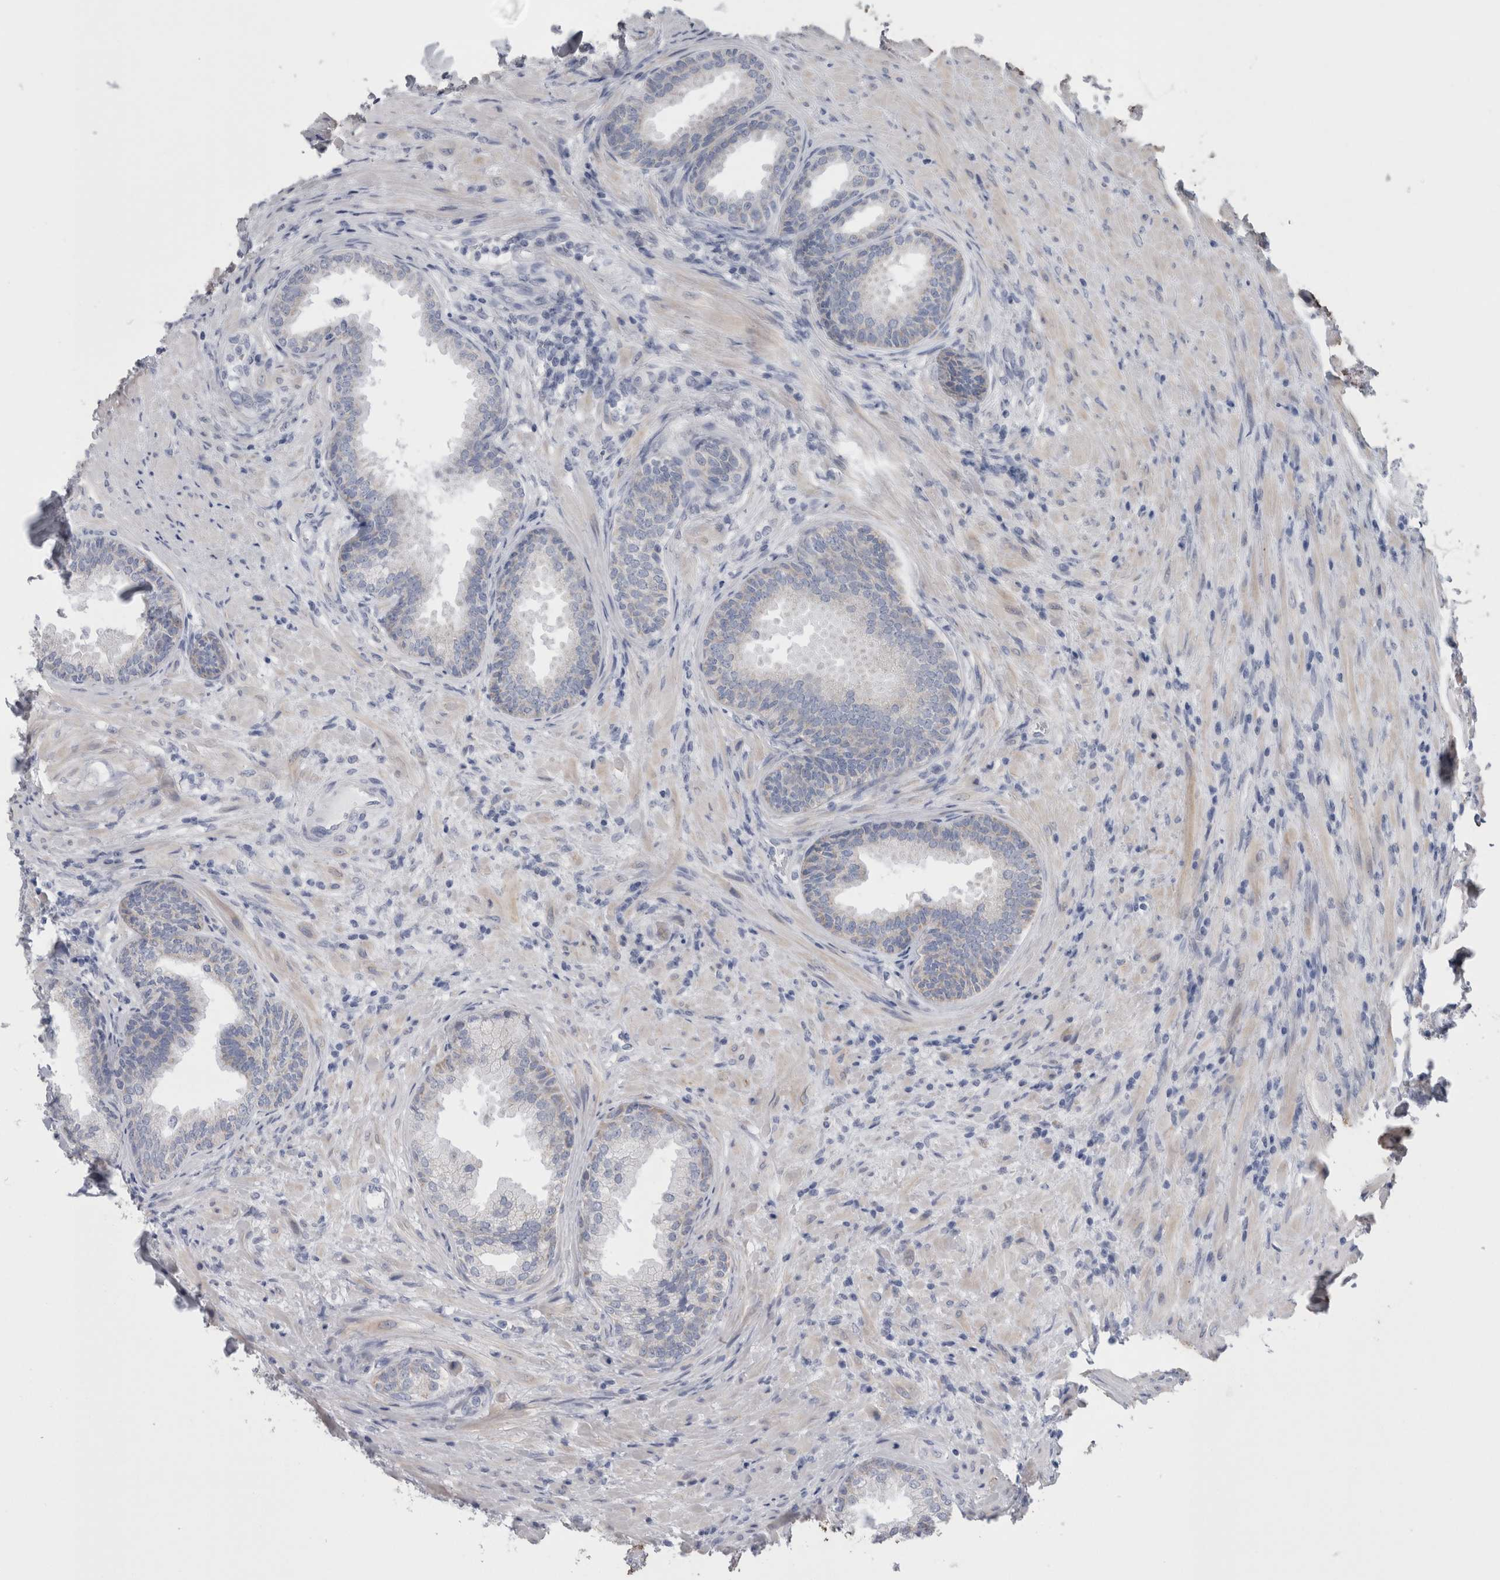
{"staining": {"intensity": "weak", "quantity": "<25%", "location": "cytoplasmic/membranous"}, "tissue": "prostate", "cell_type": "Glandular cells", "image_type": "normal", "snomed": [{"axis": "morphology", "description": "Normal tissue, NOS"}, {"axis": "topography", "description": "Prostate"}], "caption": "Protein analysis of normal prostate displays no significant positivity in glandular cells.", "gene": "GDAP1", "patient": {"sex": "male", "age": 76}}